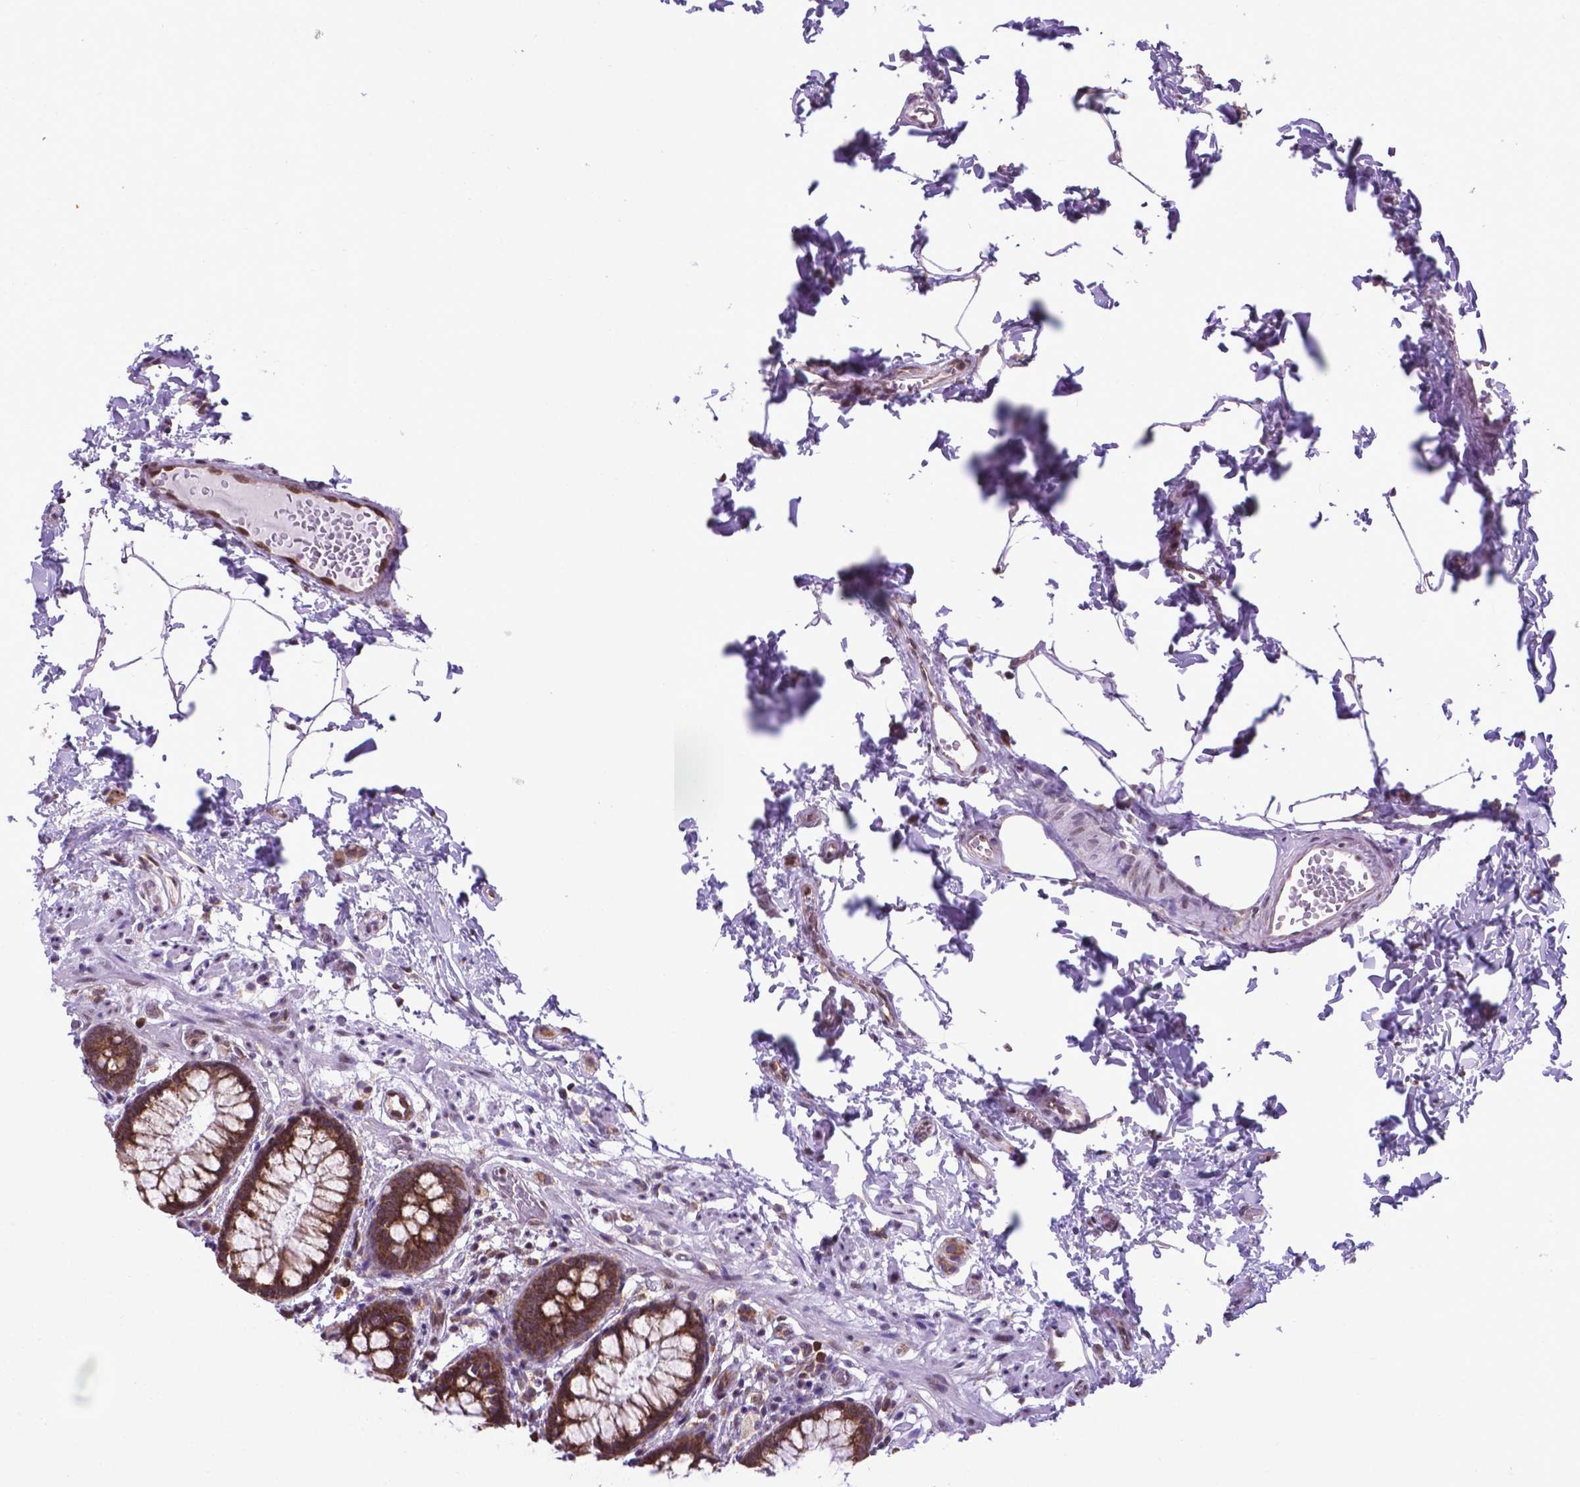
{"staining": {"intensity": "moderate", "quantity": ">75%", "location": "cytoplasmic/membranous"}, "tissue": "rectum", "cell_type": "Glandular cells", "image_type": "normal", "snomed": [{"axis": "morphology", "description": "Normal tissue, NOS"}, {"axis": "topography", "description": "Rectum"}], "caption": "Protein staining by immunohistochemistry displays moderate cytoplasmic/membranous staining in about >75% of glandular cells in unremarkable rectum. The protein of interest is shown in brown color, while the nuclei are stained blue.", "gene": "ENSG00000269590", "patient": {"sex": "female", "age": 62}}